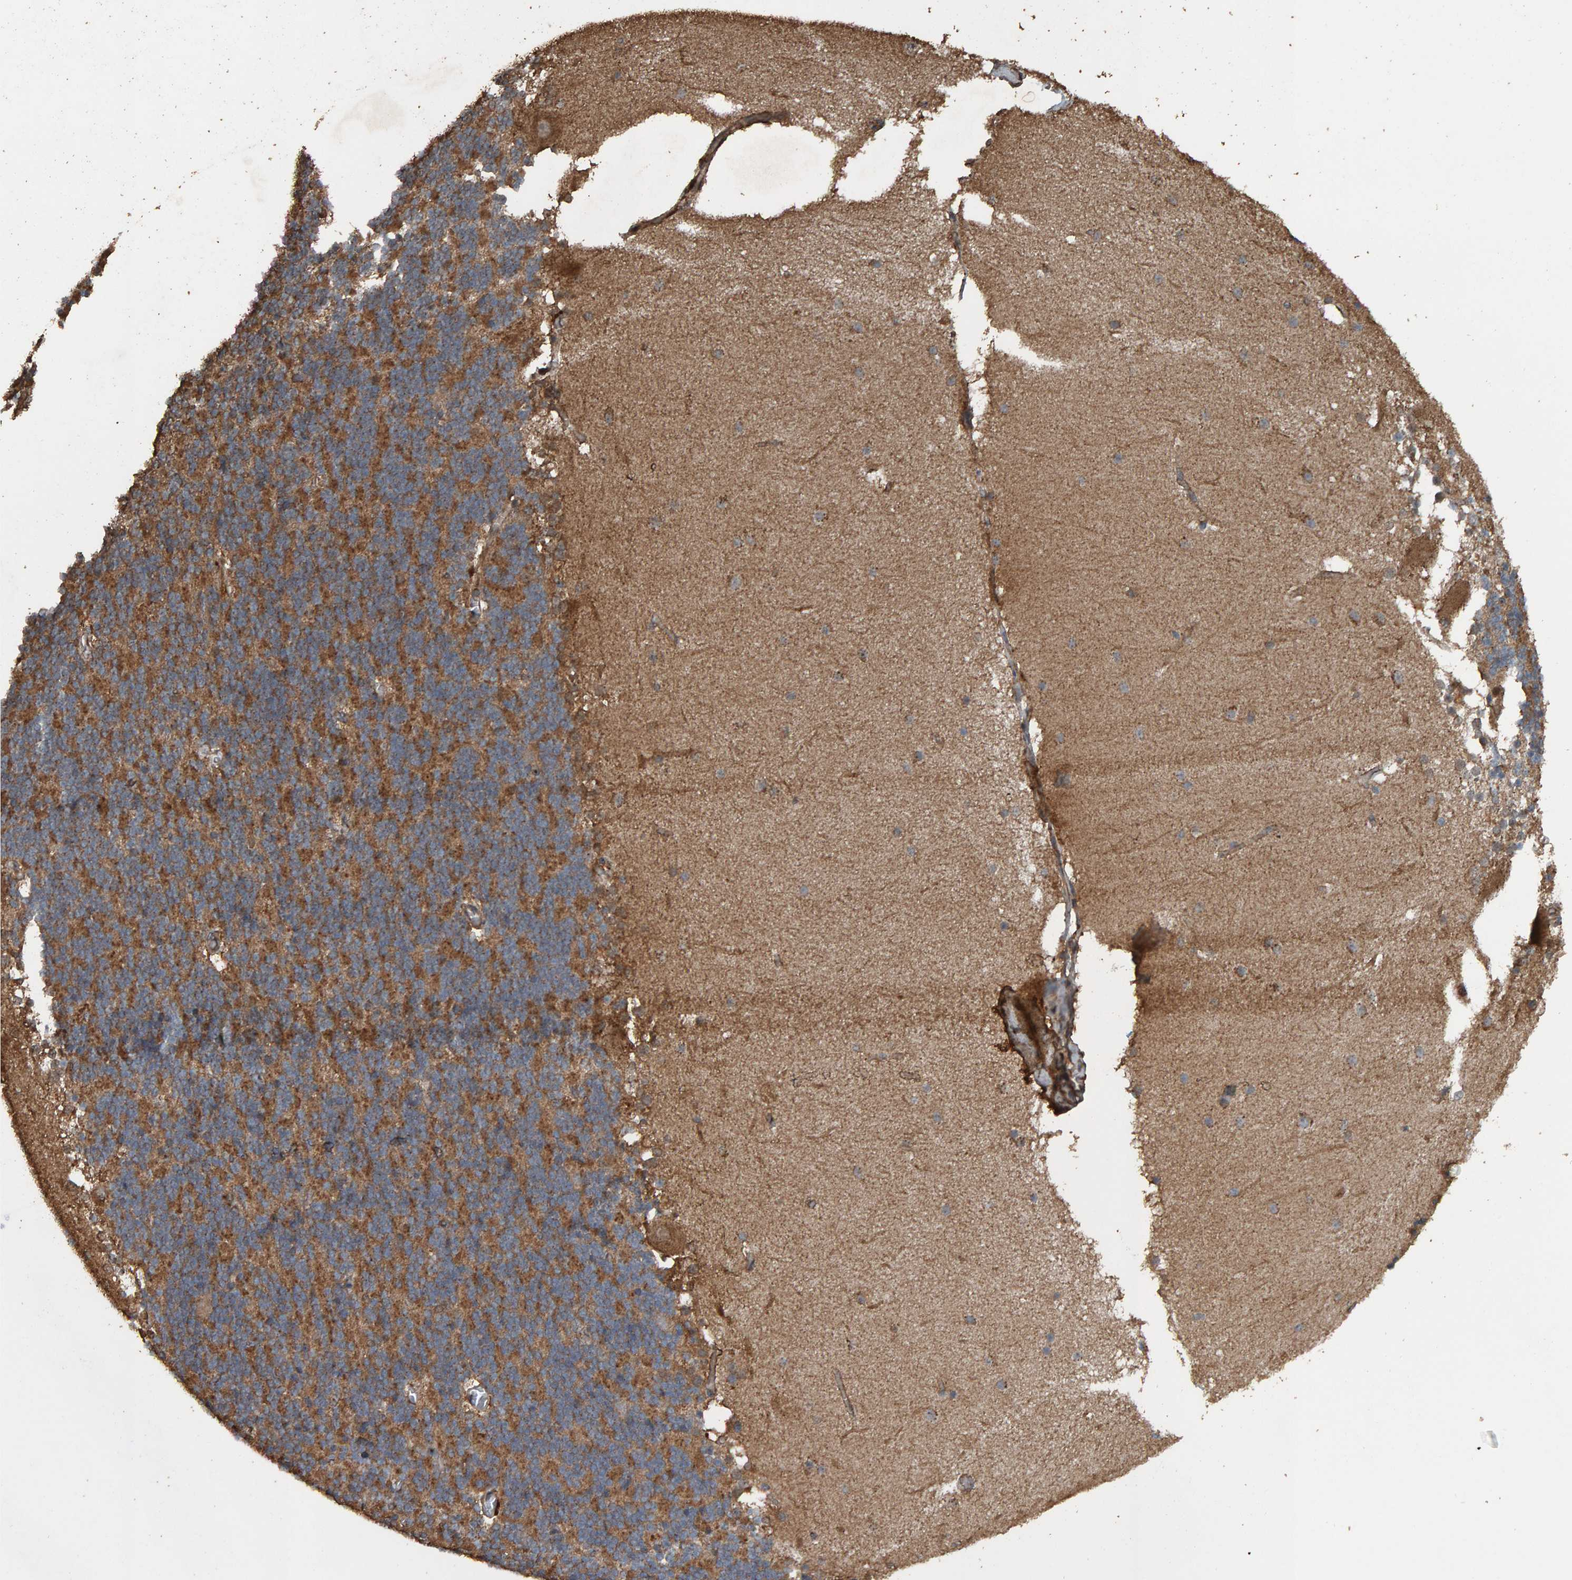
{"staining": {"intensity": "strong", "quantity": "25%-75%", "location": "cytoplasmic/membranous"}, "tissue": "cerebellum", "cell_type": "Cells in granular layer", "image_type": "normal", "snomed": [{"axis": "morphology", "description": "Normal tissue, NOS"}, {"axis": "topography", "description": "Cerebellum"}], "caption": "An image showing strong cytoplasmic/membranous positivity in about 25%-75% of cells in granular layer in normal cerebellum, as visualized by brown immunohistochemical staining.", "gene": "DUS1L", "patient": {"sex": "female", "age": 19}}